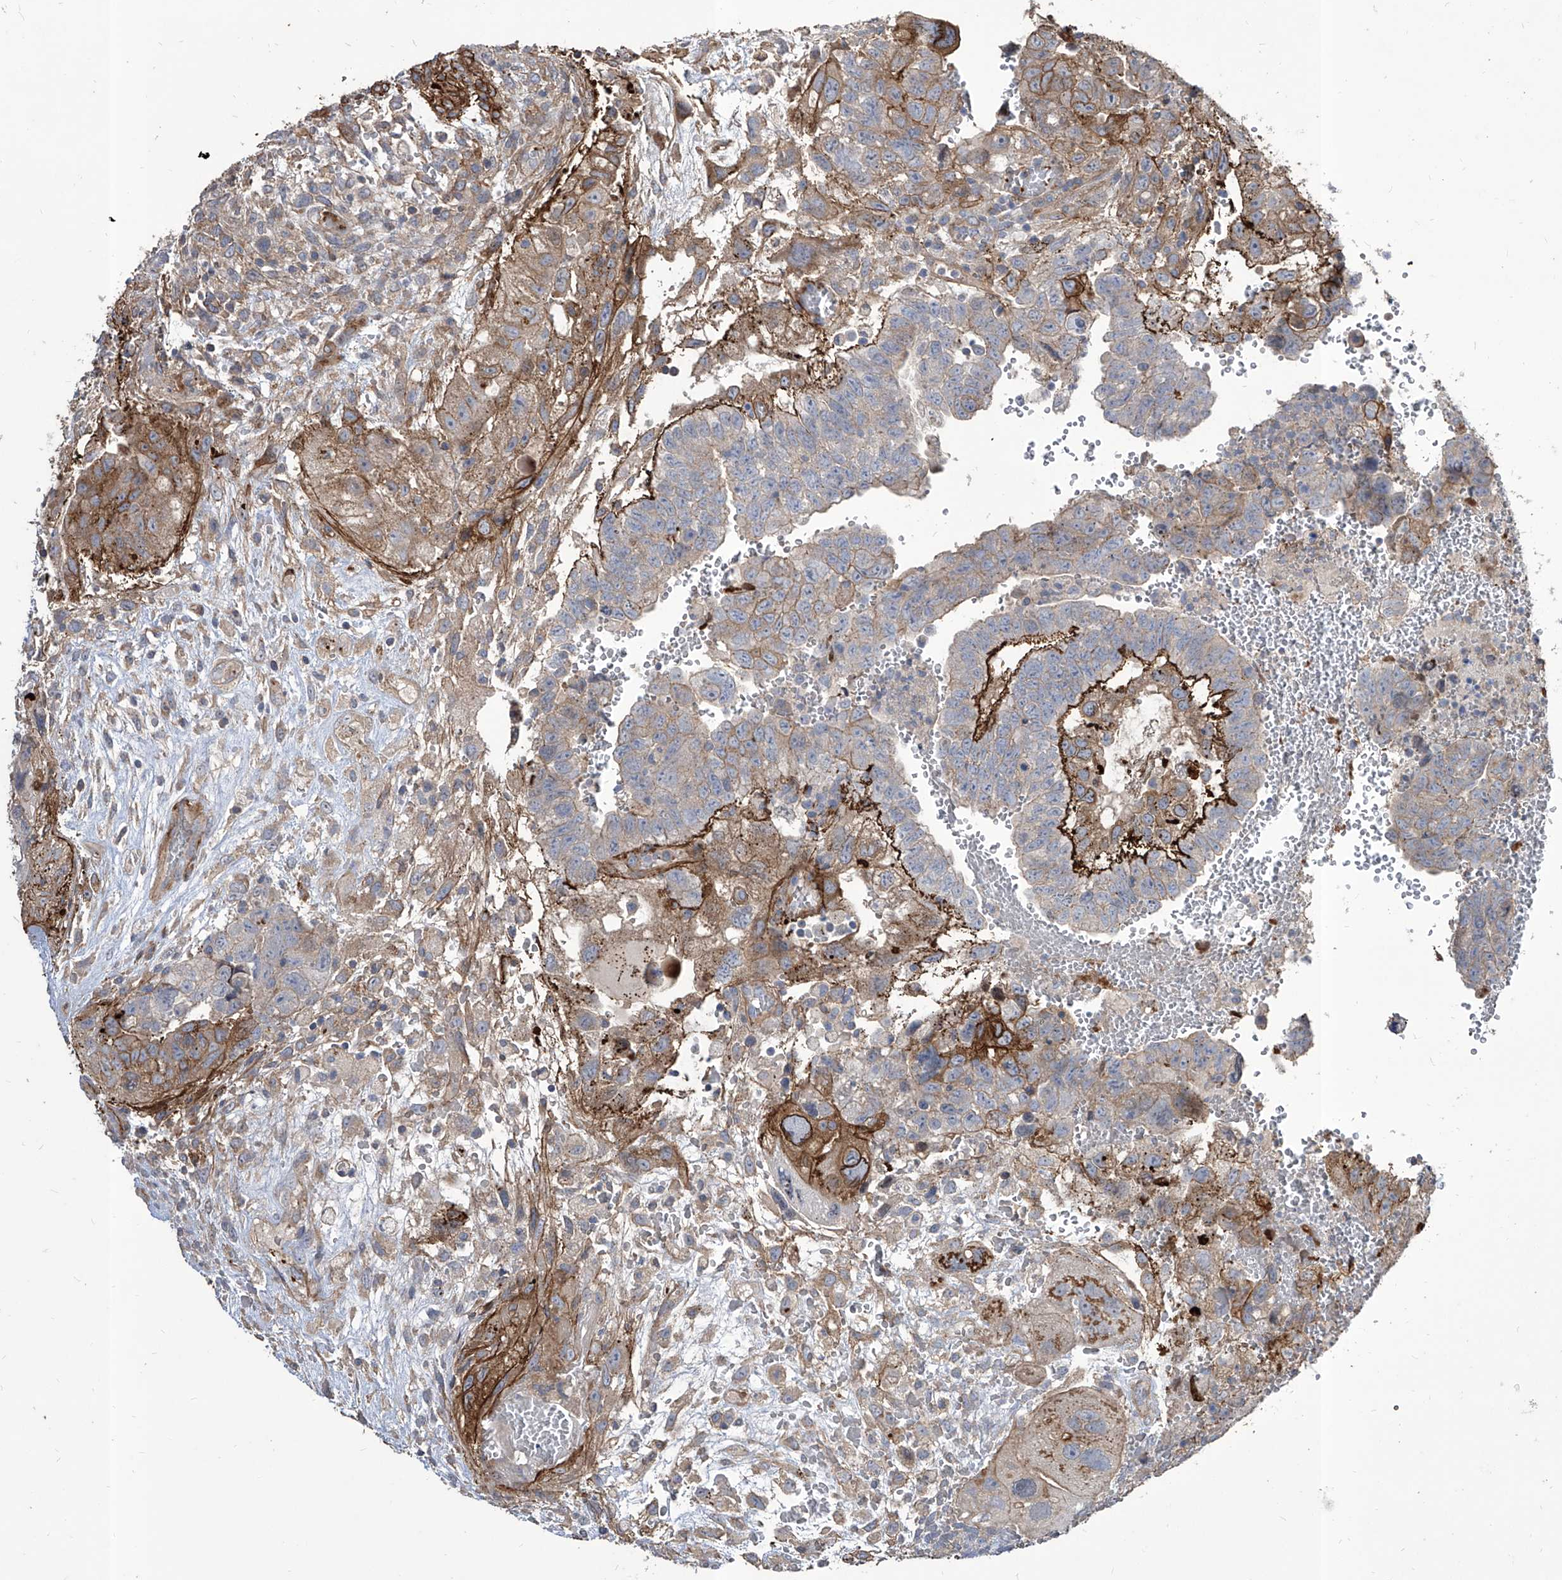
{"staining": {"intensity": "moderate", "quantity": "<25%", "location": "cytoplasmic/membranous"}, "tissue": "testis cancer", "cell_type": "Tumor cells", "image_type": "cancer", "snomed": [{"axis": "morphology", "description": "Carcinoma, Embryonal, NOS"}, {"axis": "topography", "description": "Testis"}], "caption": "Testis cancer tissue exhibits moderate cytoplasmic/membranous staining in approximately <25% of tumor cells Using DAB (brown) and hematoxylin (blue) stains, captured at high magnification using brightfield microscopy.", "gene": "FAM83B", "patient": {"sex": "male", "age": 37}}